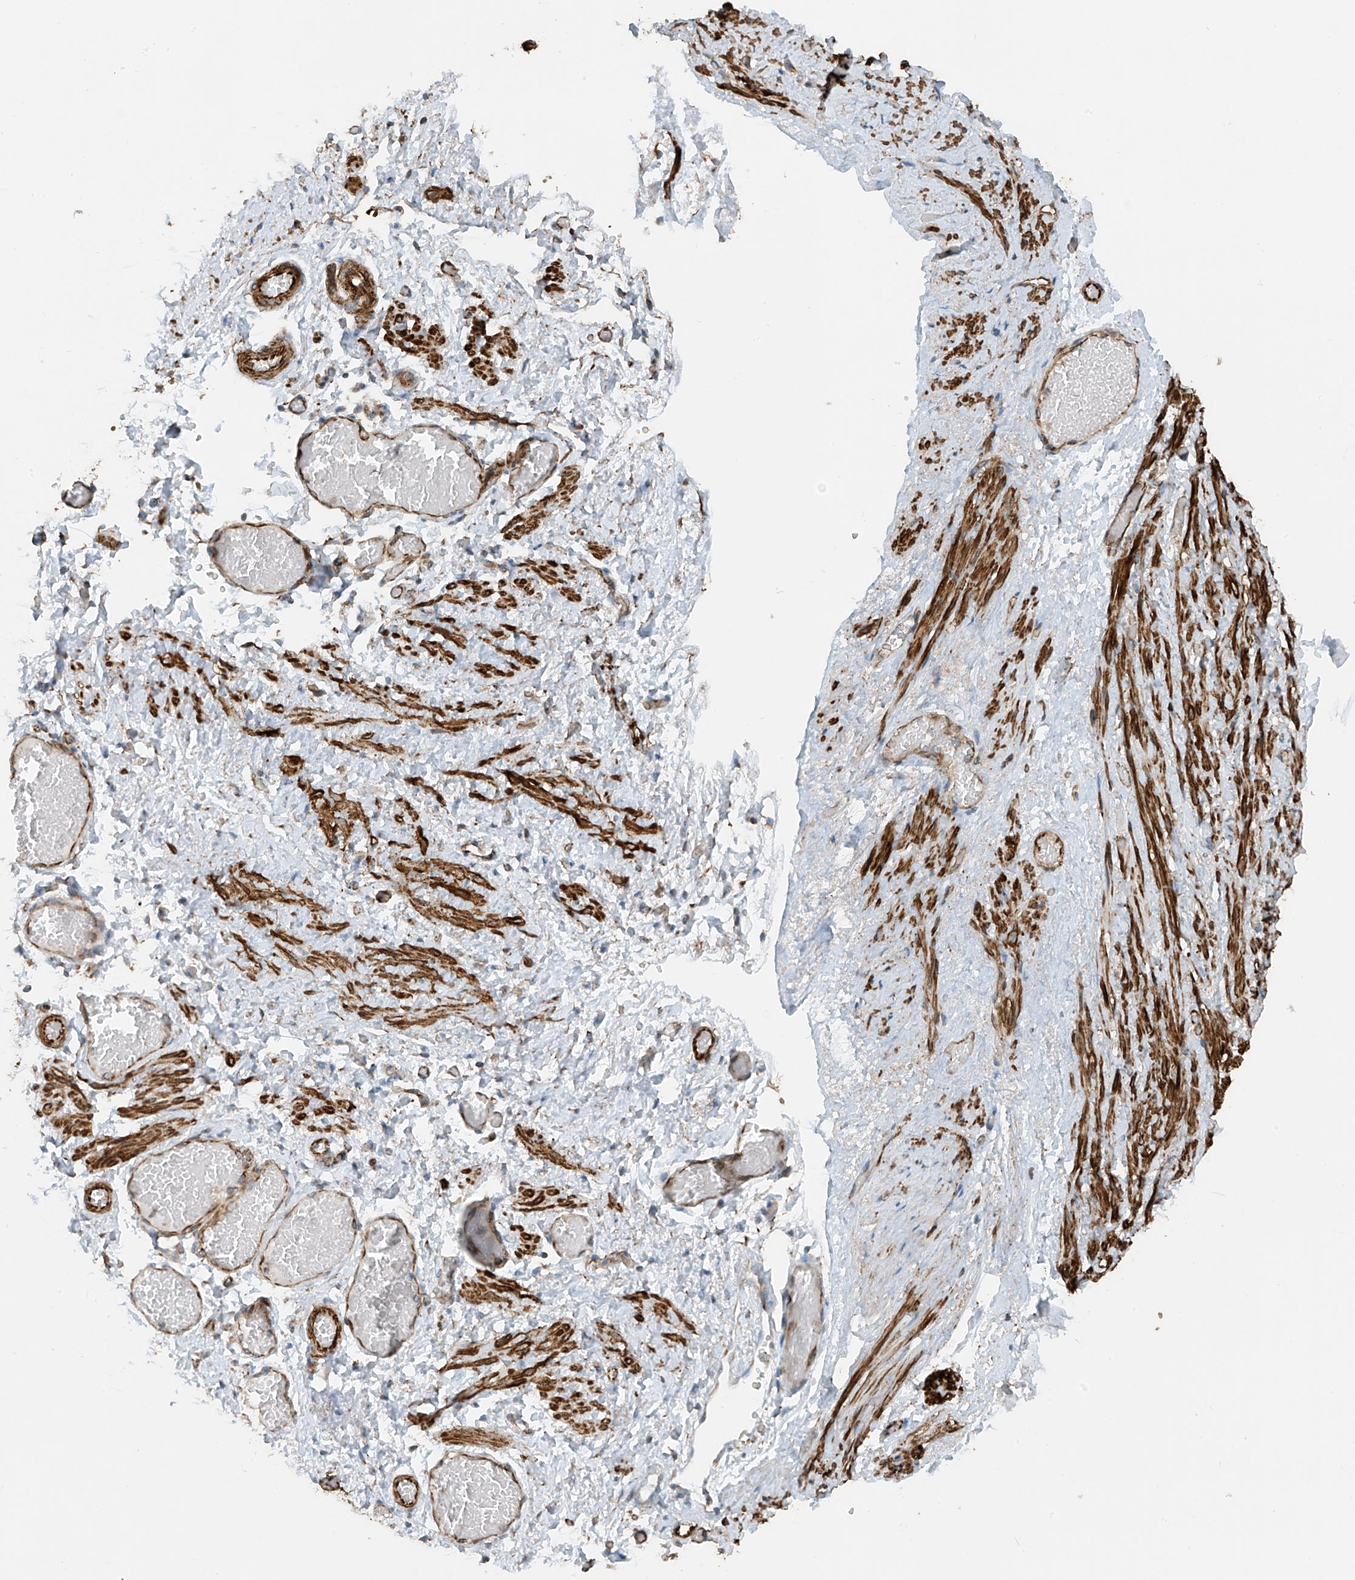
{"staining": {"intensity": "moderate", "quantity": ">75%", "location": "cytoplasmic/membranous,nuclear"}, "tissue": "adipose tissue", "cell_type": "Adipocytes", "image_type": "normal", "snomed": [{"axis": "morphology", "description": "Normal tissue, NOS"}, {"axis": "topography", "description": "Smooth muscle"}, {"axis": "topography", "description": "Peripheral nerve tissue"}], "caption": "This is an image of immunohistochemistry (IHC) staining of unremarkable adipose tissue, which shows moderate staining in the cytoplasmic/membranous,nuclear of adipocytes.", "gene": "SH3BGRL3", "patient": {"sex": "female", "age": 39}}